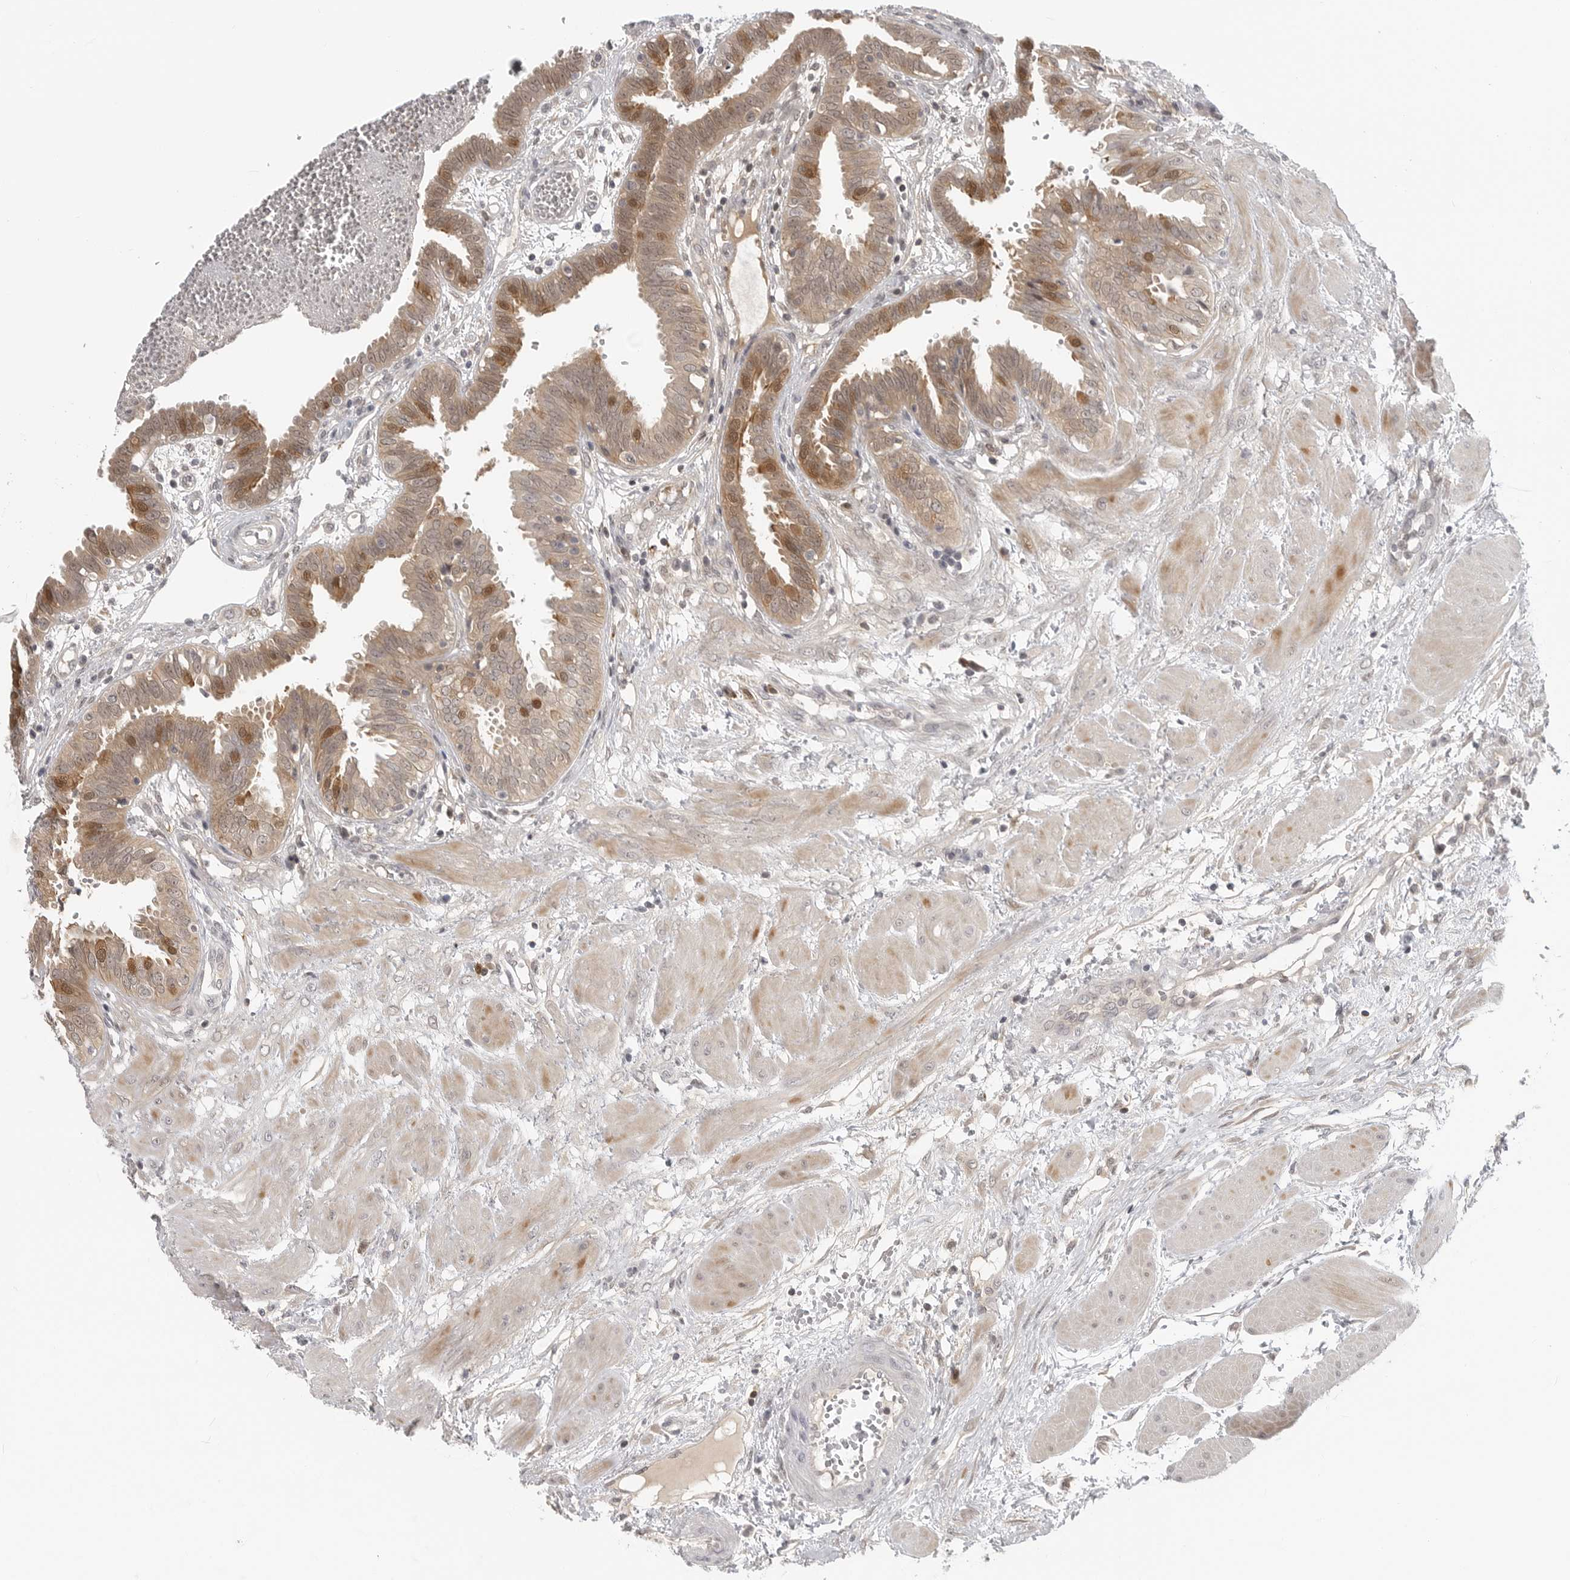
{"staining": {"intensity": "moderate", "quantity": ">75%", "location": "cytoplasmic/membranous,nuclear"}, "tissue": "fallopian tube", "cell_type": "Glandular cells", "image_type": "normal", "snomed": [{"axis": "morphology", "description": "Normal tissue, NOS"}, {"axis": "topography", "description": "Fallopian tube"}, {"axis": "topography", "description": "Placenta"}], "caption": "High-power microscopy captured an immunohistochemistry (IHC) photomicrograph of benign fallopian tube, revealing moderate cytoplasmic/membranous,nuclear positivity in approximately >75% of glandular cells.", "gene": "CTIF", "patient": {"sex": "female", "age": 32}}